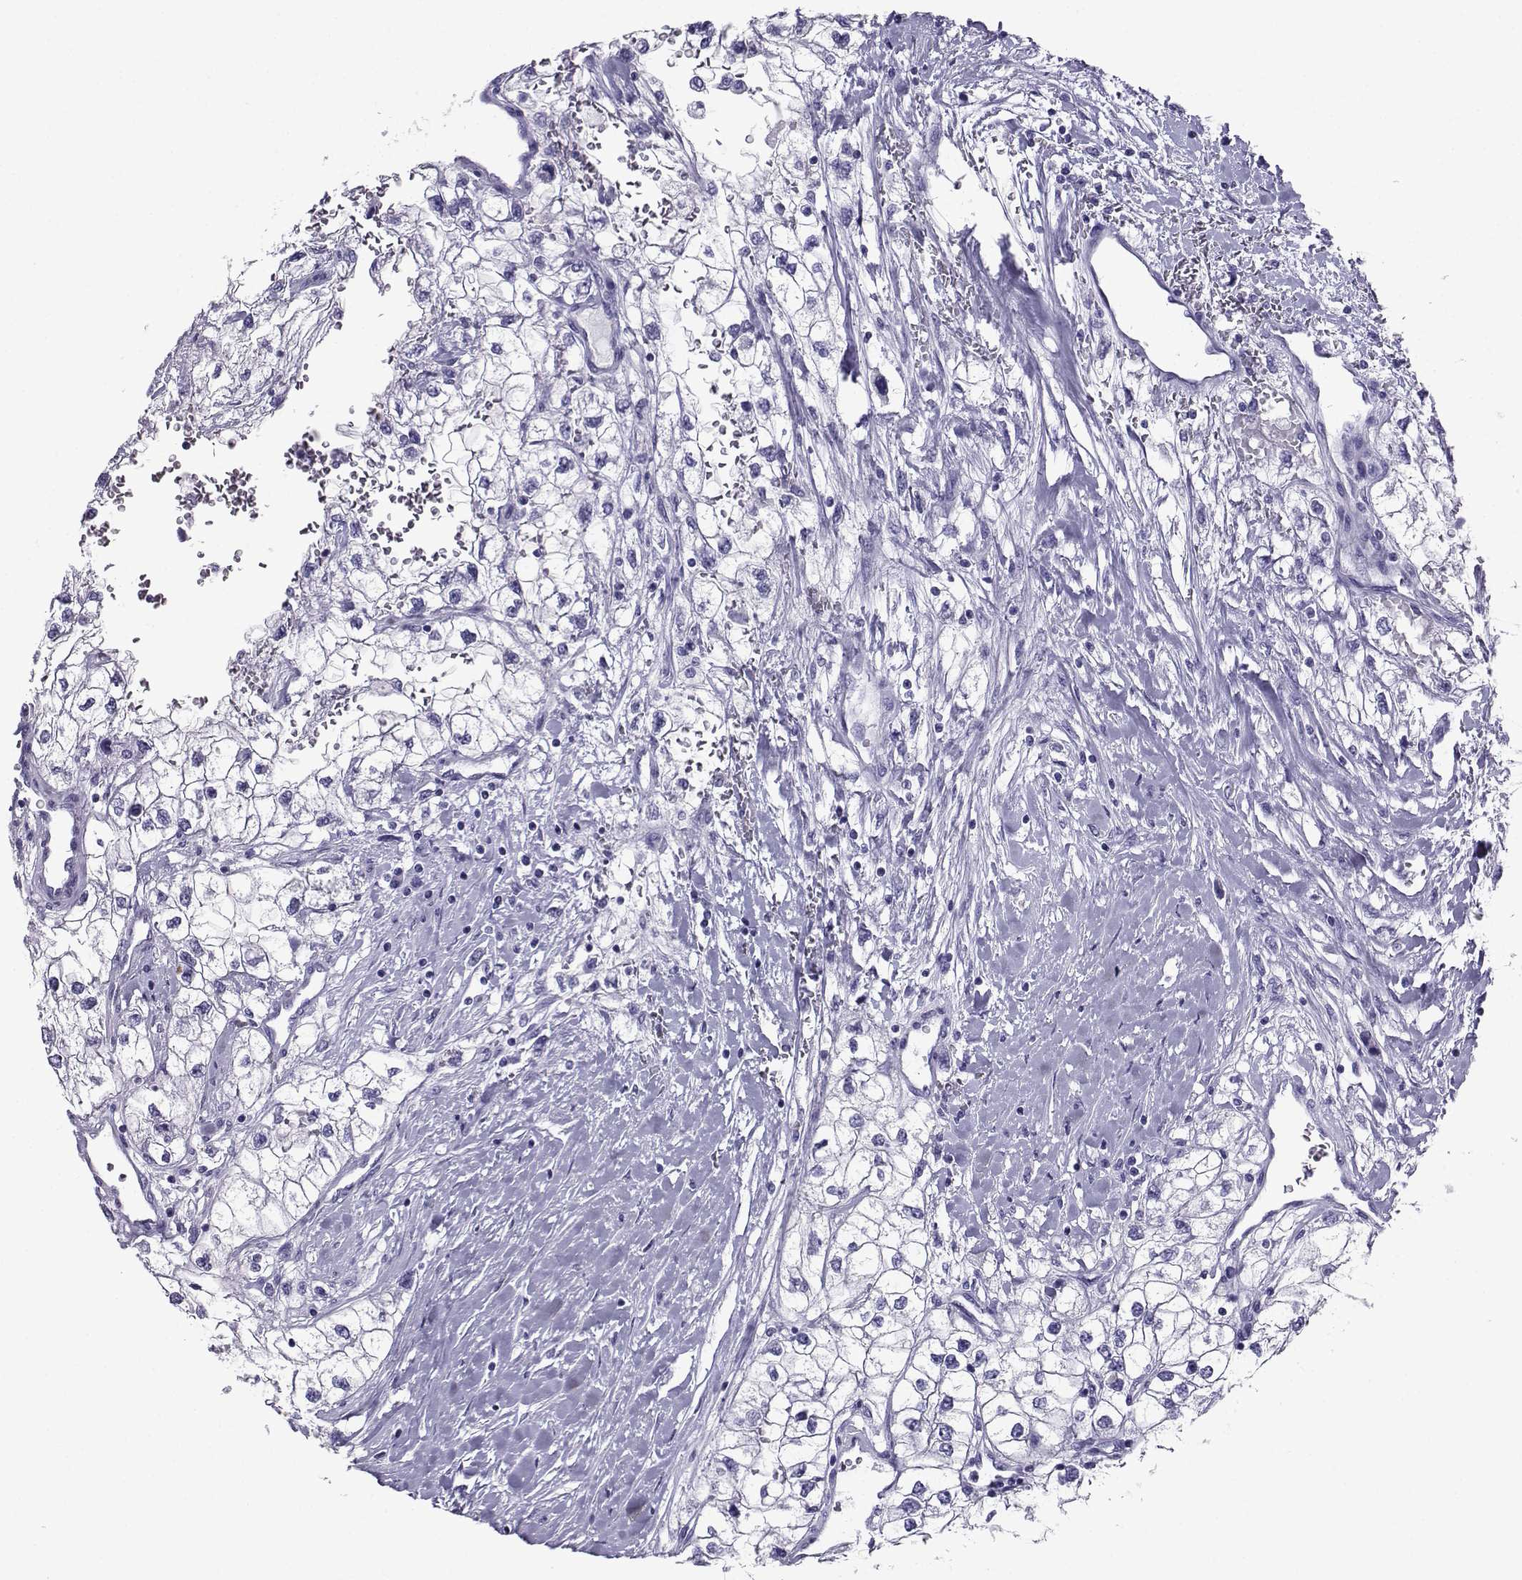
{"staining": {"intensity": "negative", "quantity": "none", "location": "none"}, "tissue": "renal cancer", "cell_type": "Tumor cells", "image_type": "cancer", "snomed": [{"axis": "morphology", "description": "Adenocarcinoma, NOS"}, {"axis": "topography", "description": "Kidney"}], "caption": "Tumor cells show no significant protein expression in renal cancer (adenocarcinoma).", "gene": "CD109", "patient": {"sex": "male", "age": 59}}